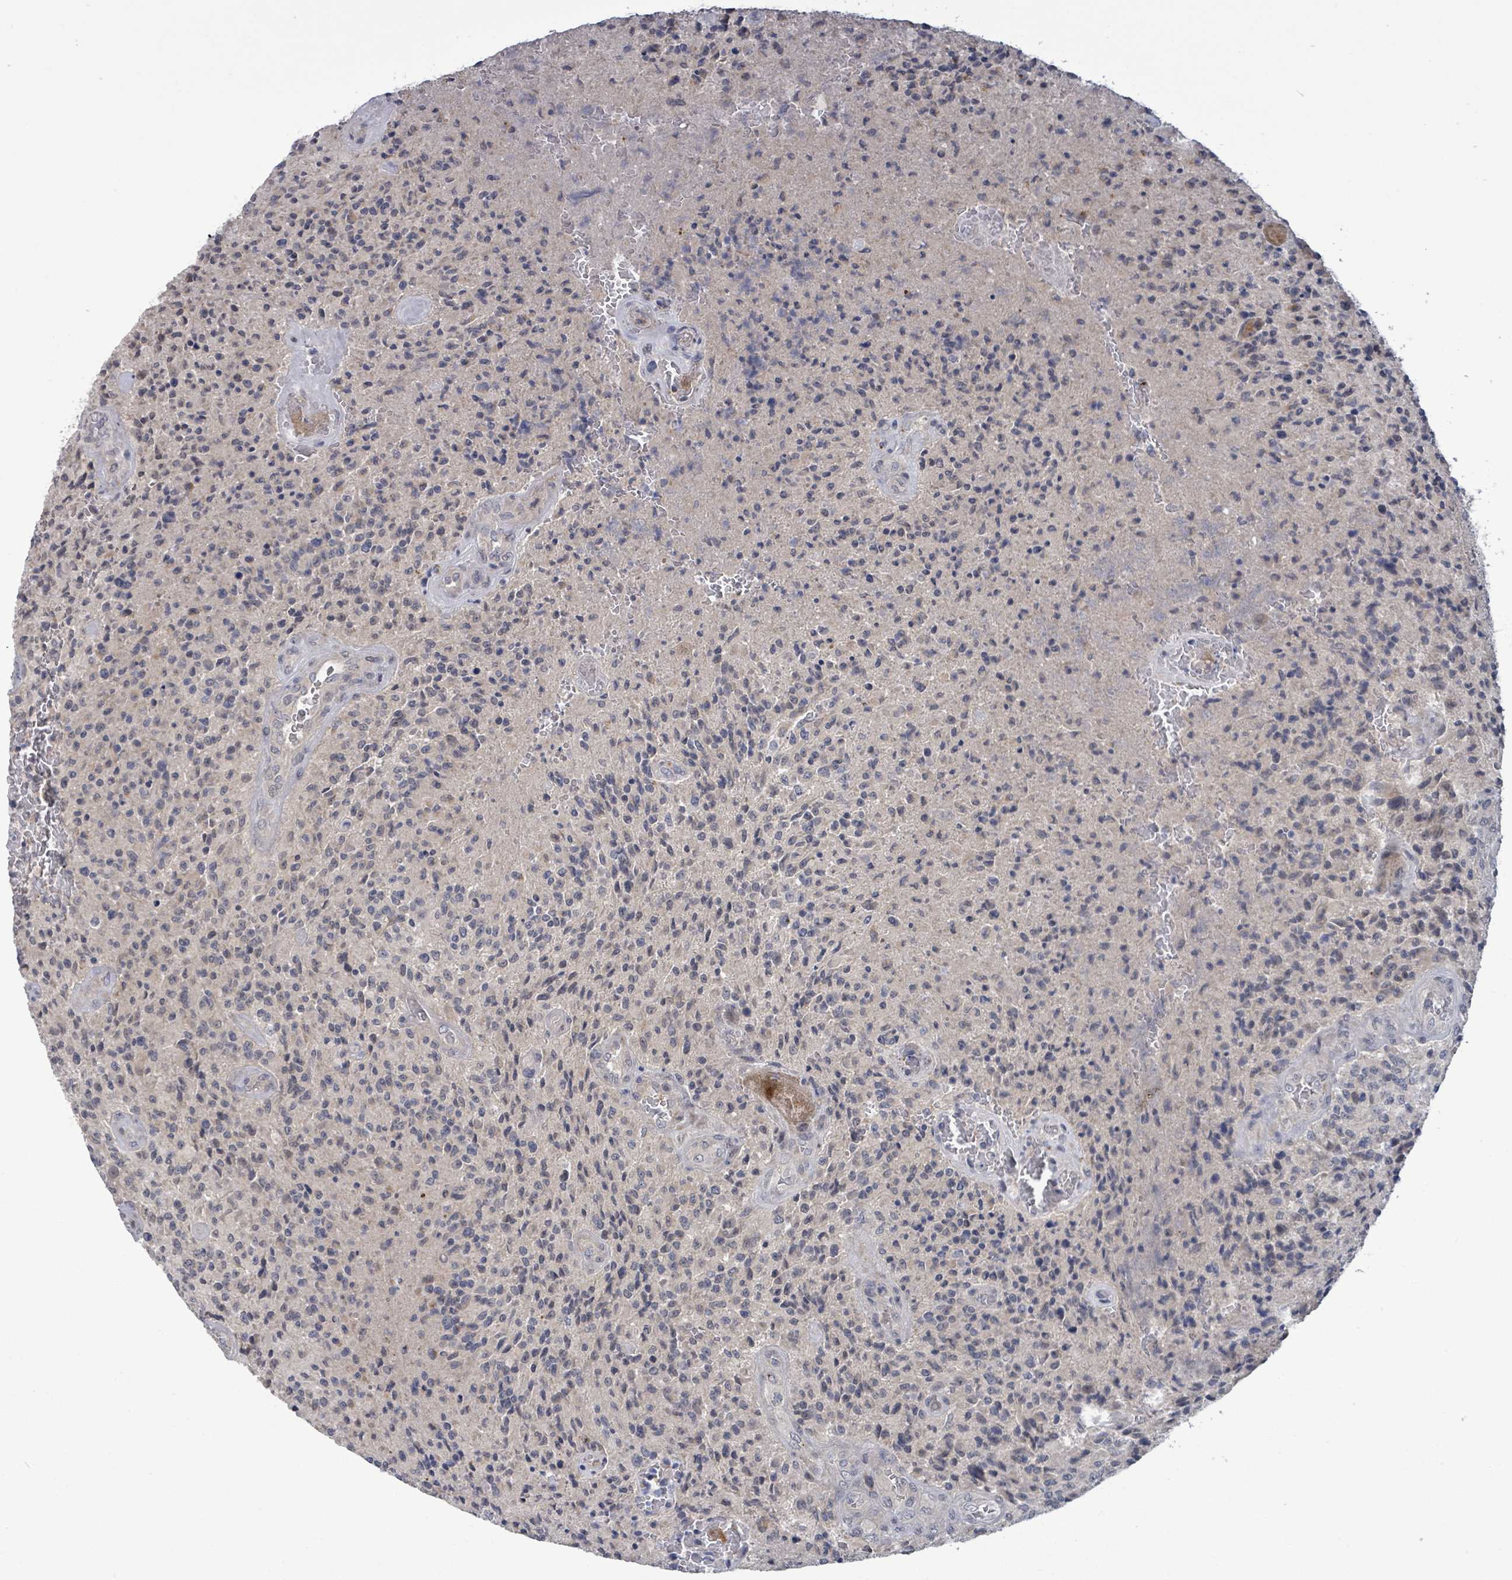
{"staining": {"intensity": "negative", "quantity": "none", "location": "none"}, "tissue": "glioma", "cell_type": "Tumor cells", "image_type": "cancer", "snomed": [{"axis": "morphology", "description": "Normal tissue, NOS"}, {"axis": "morphology", "description": "Glioma, malignant, High grade"}, {"axis": "topography", "description": "Cerebral cortex"}], "caption": "The histopathology image demonstrates no staining of tumor cells in glioma.", "gene": "AMMECR1", "patient": {"sex": "male", "age": 56}}